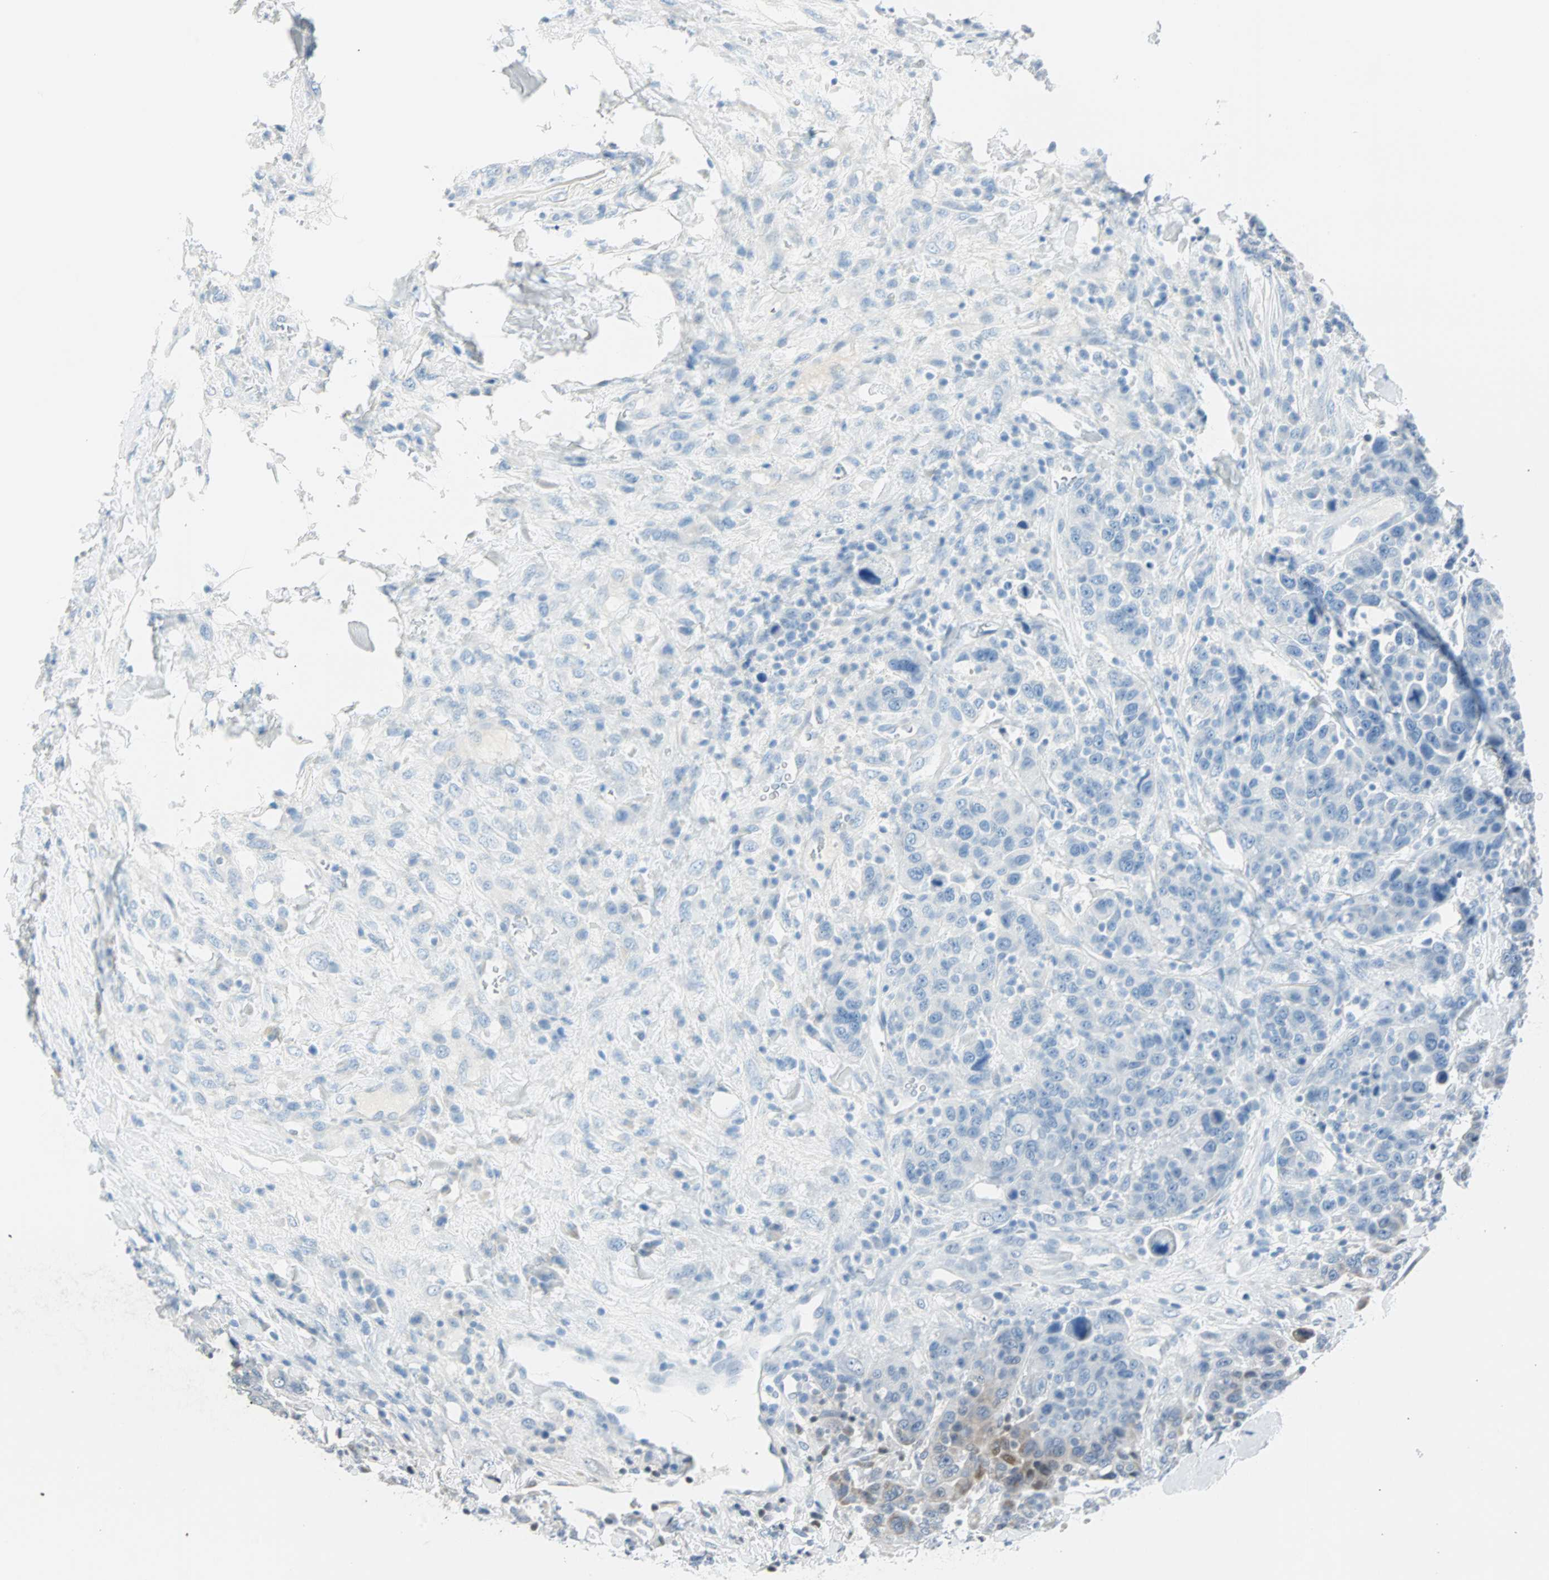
{"staining": {"intensity": "negative", "quantity": "none", "location": "none"}, "tissue": "breast cancer", "cell_type": "Tumor cells", "image_type": "cancer", "snomed": [{"axis": "morphology", "description": "Duct carcinoma"}, {"axis": "topography", "description": "Breast"}], "caption": "Tumor cells are negative for protein expression in human breast cancer (infiltrating ductal carcinoma). (DAB (3,3'-diaminobenzidine) immunohistochemistry, high magnification).", "gene": "NES", "patient": {"sex": "female", "age": 37}}